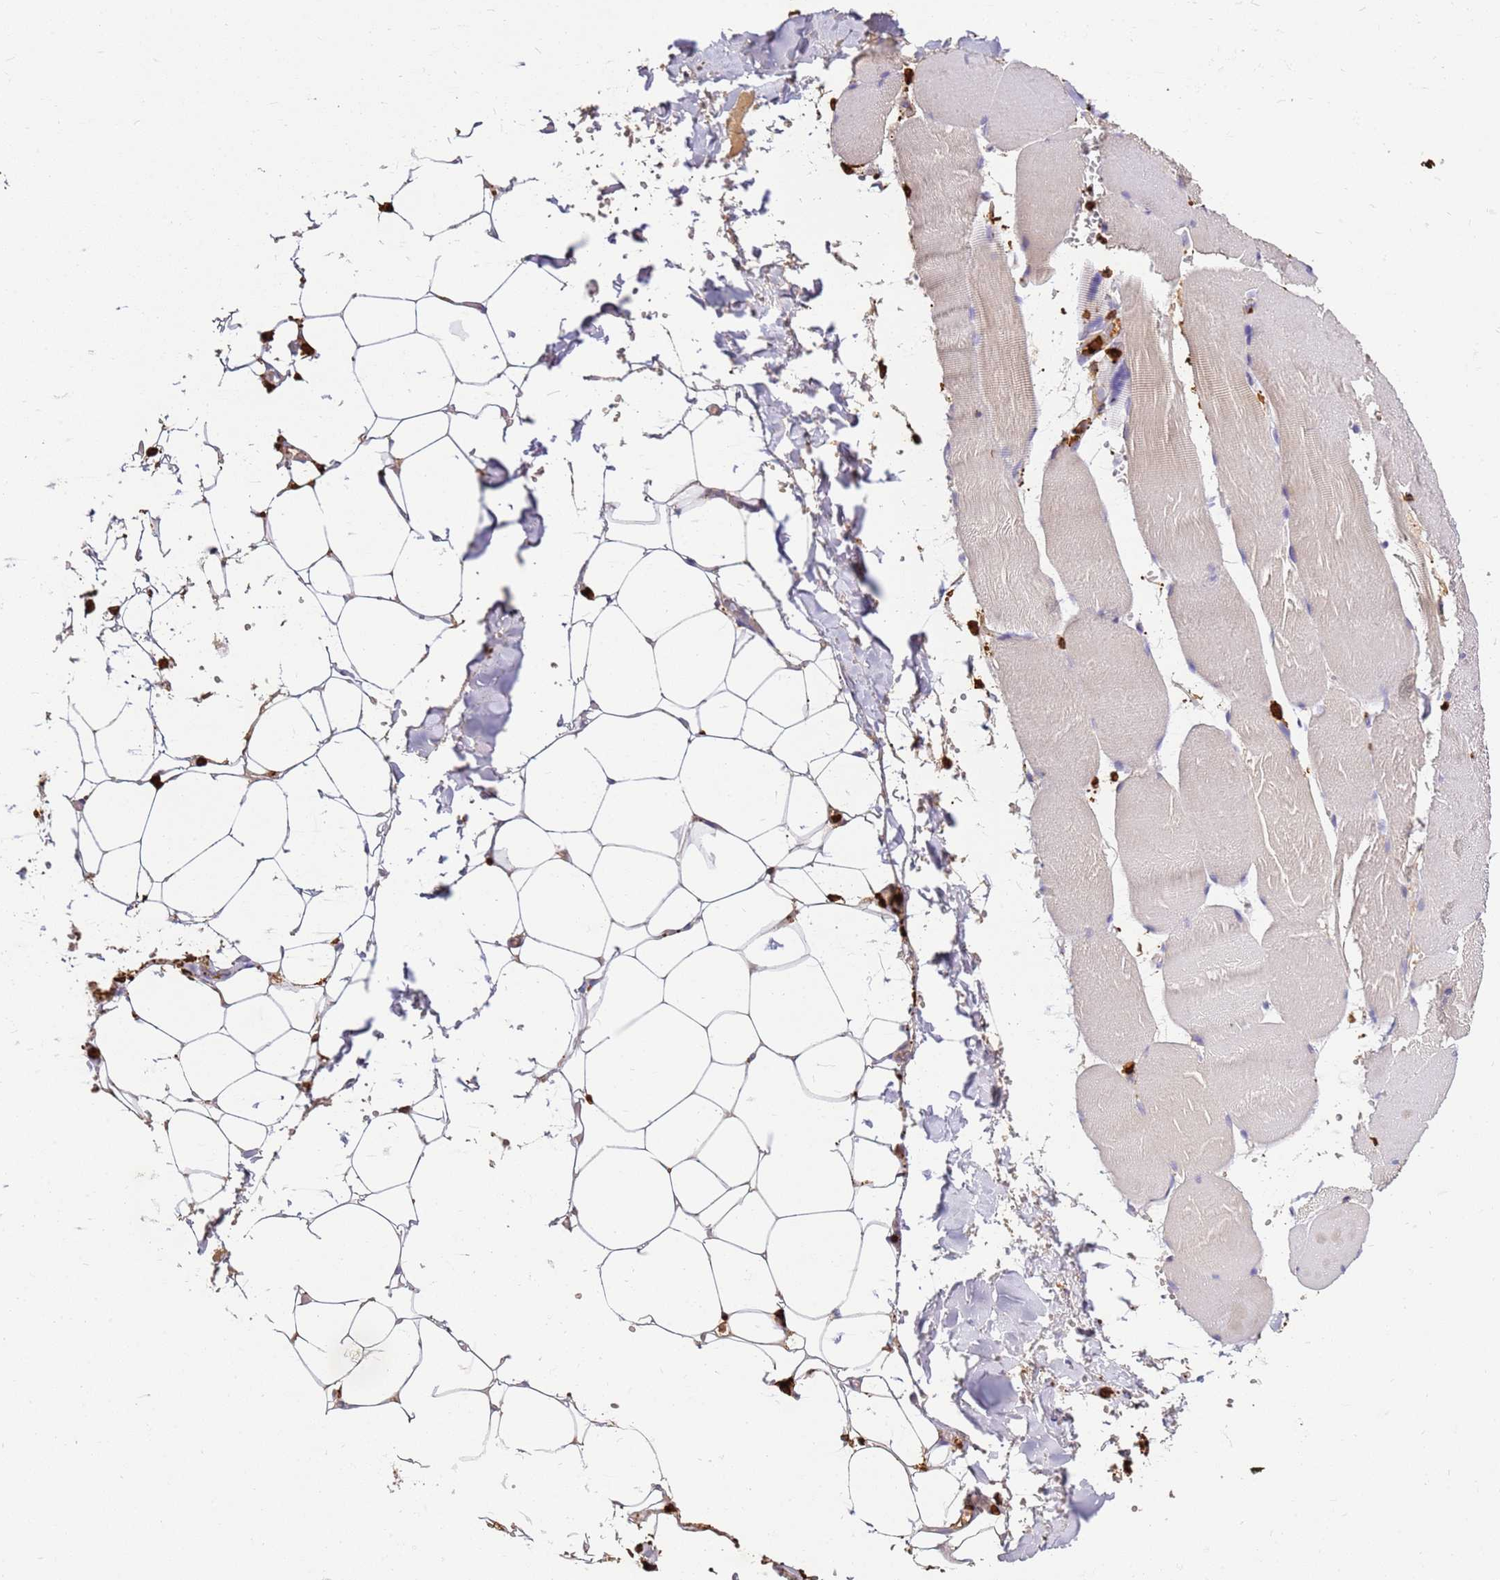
{"staining": {"intensity": "negative", "quantity": "none", "location": "none"}, "tissue": "adipose tissue", "cell_type": "Adipocytes", "image_type": "normal", "snomed": [{"axis": "morphology", "description": "Normal tissue, NOS"}, {"axis": "topography", "description": "Skeletal muscle"}, {"axis": "topography", "description": "Peripheral nerve tissue"}], "caption": "High power microscopy image of an immunohistochemistry (IHC) histopathology image of normal adipose tissue, revealing no significant expression in adipocytes.", "gene": "CORO1A", "patient": {"sex": "female", "age": 55}}